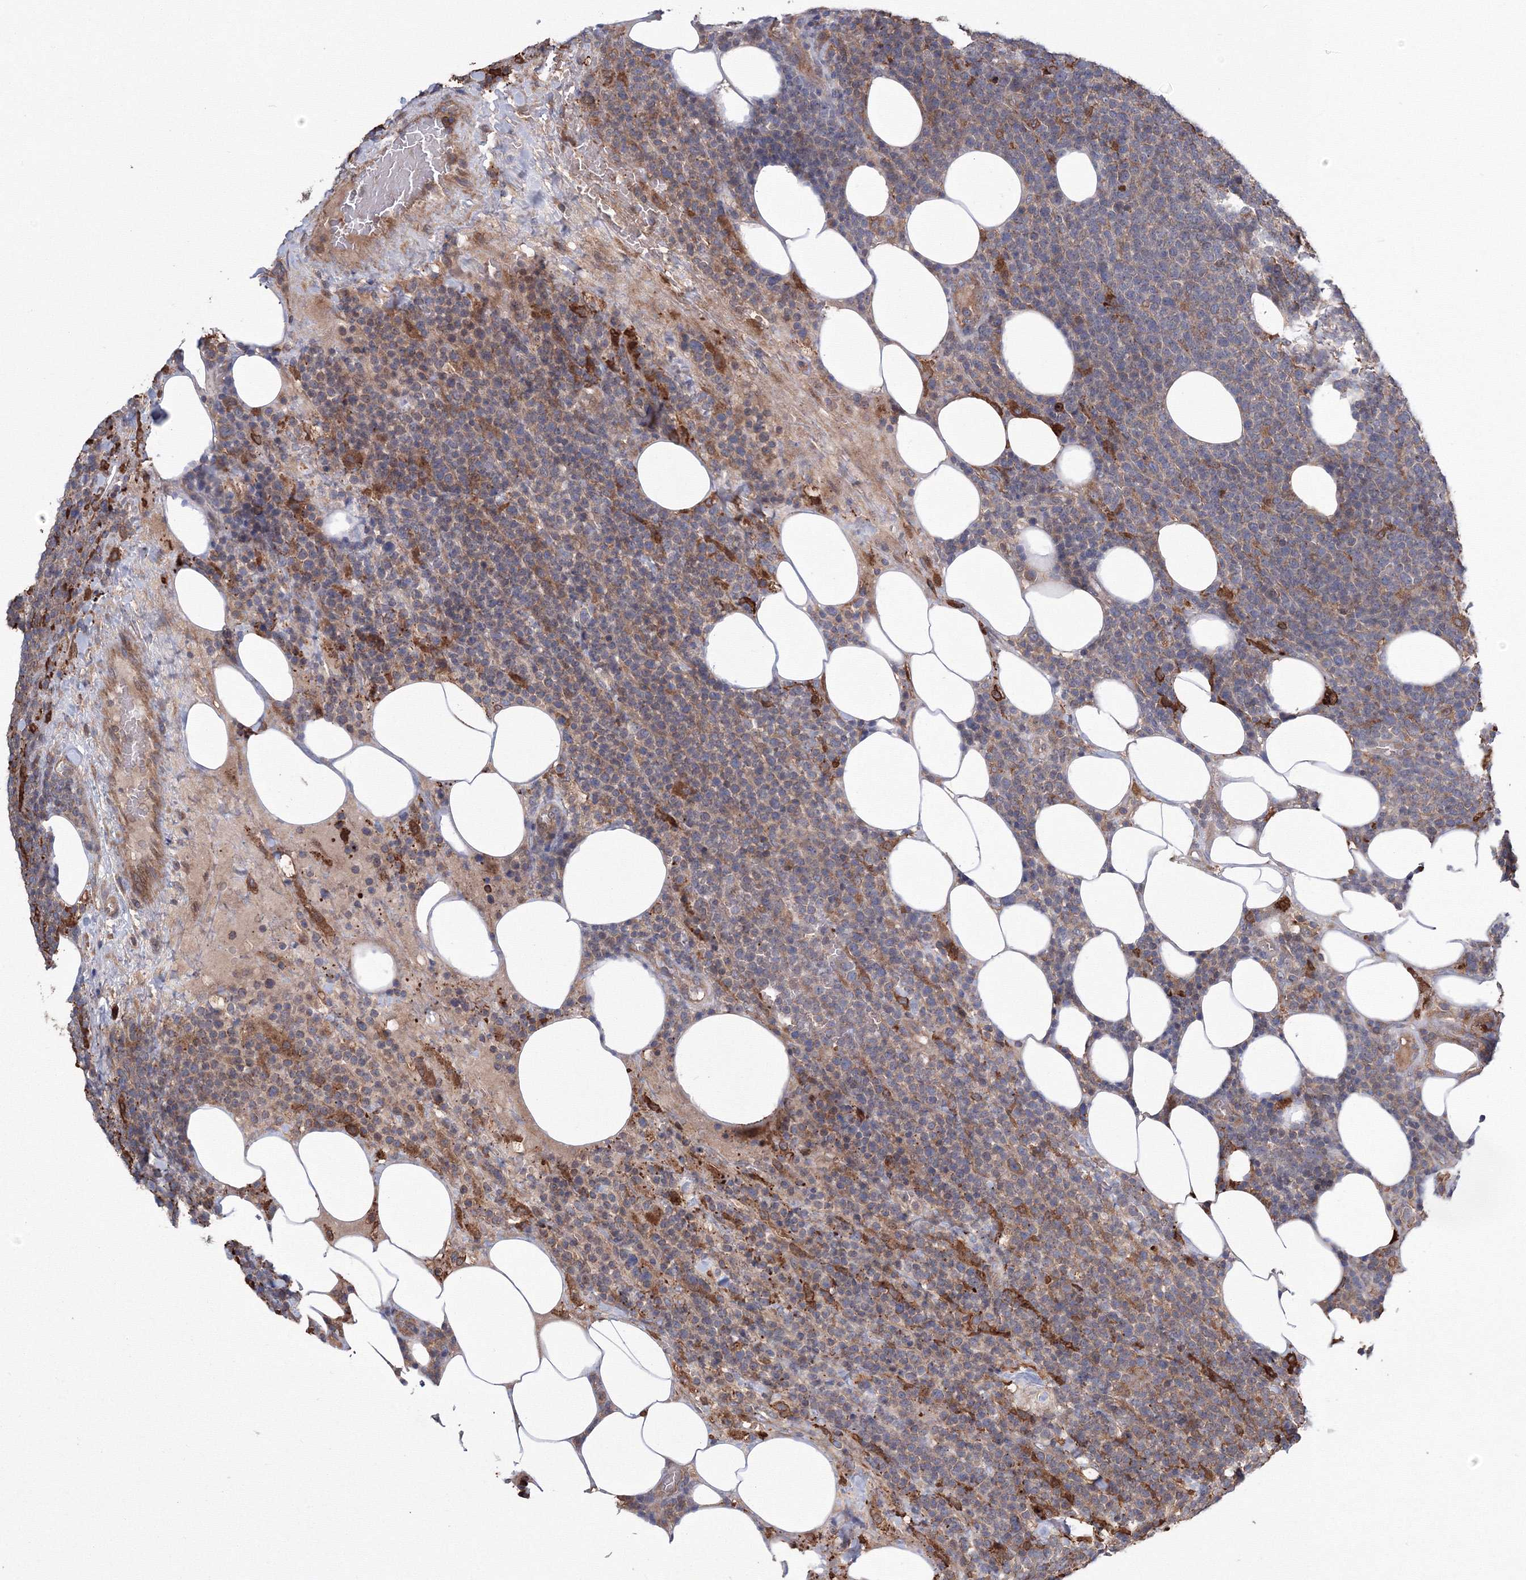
{"staining": {"intensity": "moderate", "quantity": "<25%", "location": "cytoplasmic/membranous"}, "tissue": "lymphoma", "cell_type": "Tumor cells", "image_type": "cancer", "snomed": [{"axis": "morphology", "description": "Malignant lymphoma, non-Hodgkin's type, High grade"}, {"axis": "topography", "description": "Lymph node"}], "caption": "There is low levels of moderate cytoplasmic/membranous staining in tumor cells of malignant lymphoma, non-Hodgkin's type (high-grade), as demonstrated by immunohistochemical staining (brown color).", "gene": "RANBP3L", "patient": {"sex": "male", "age": 61}}